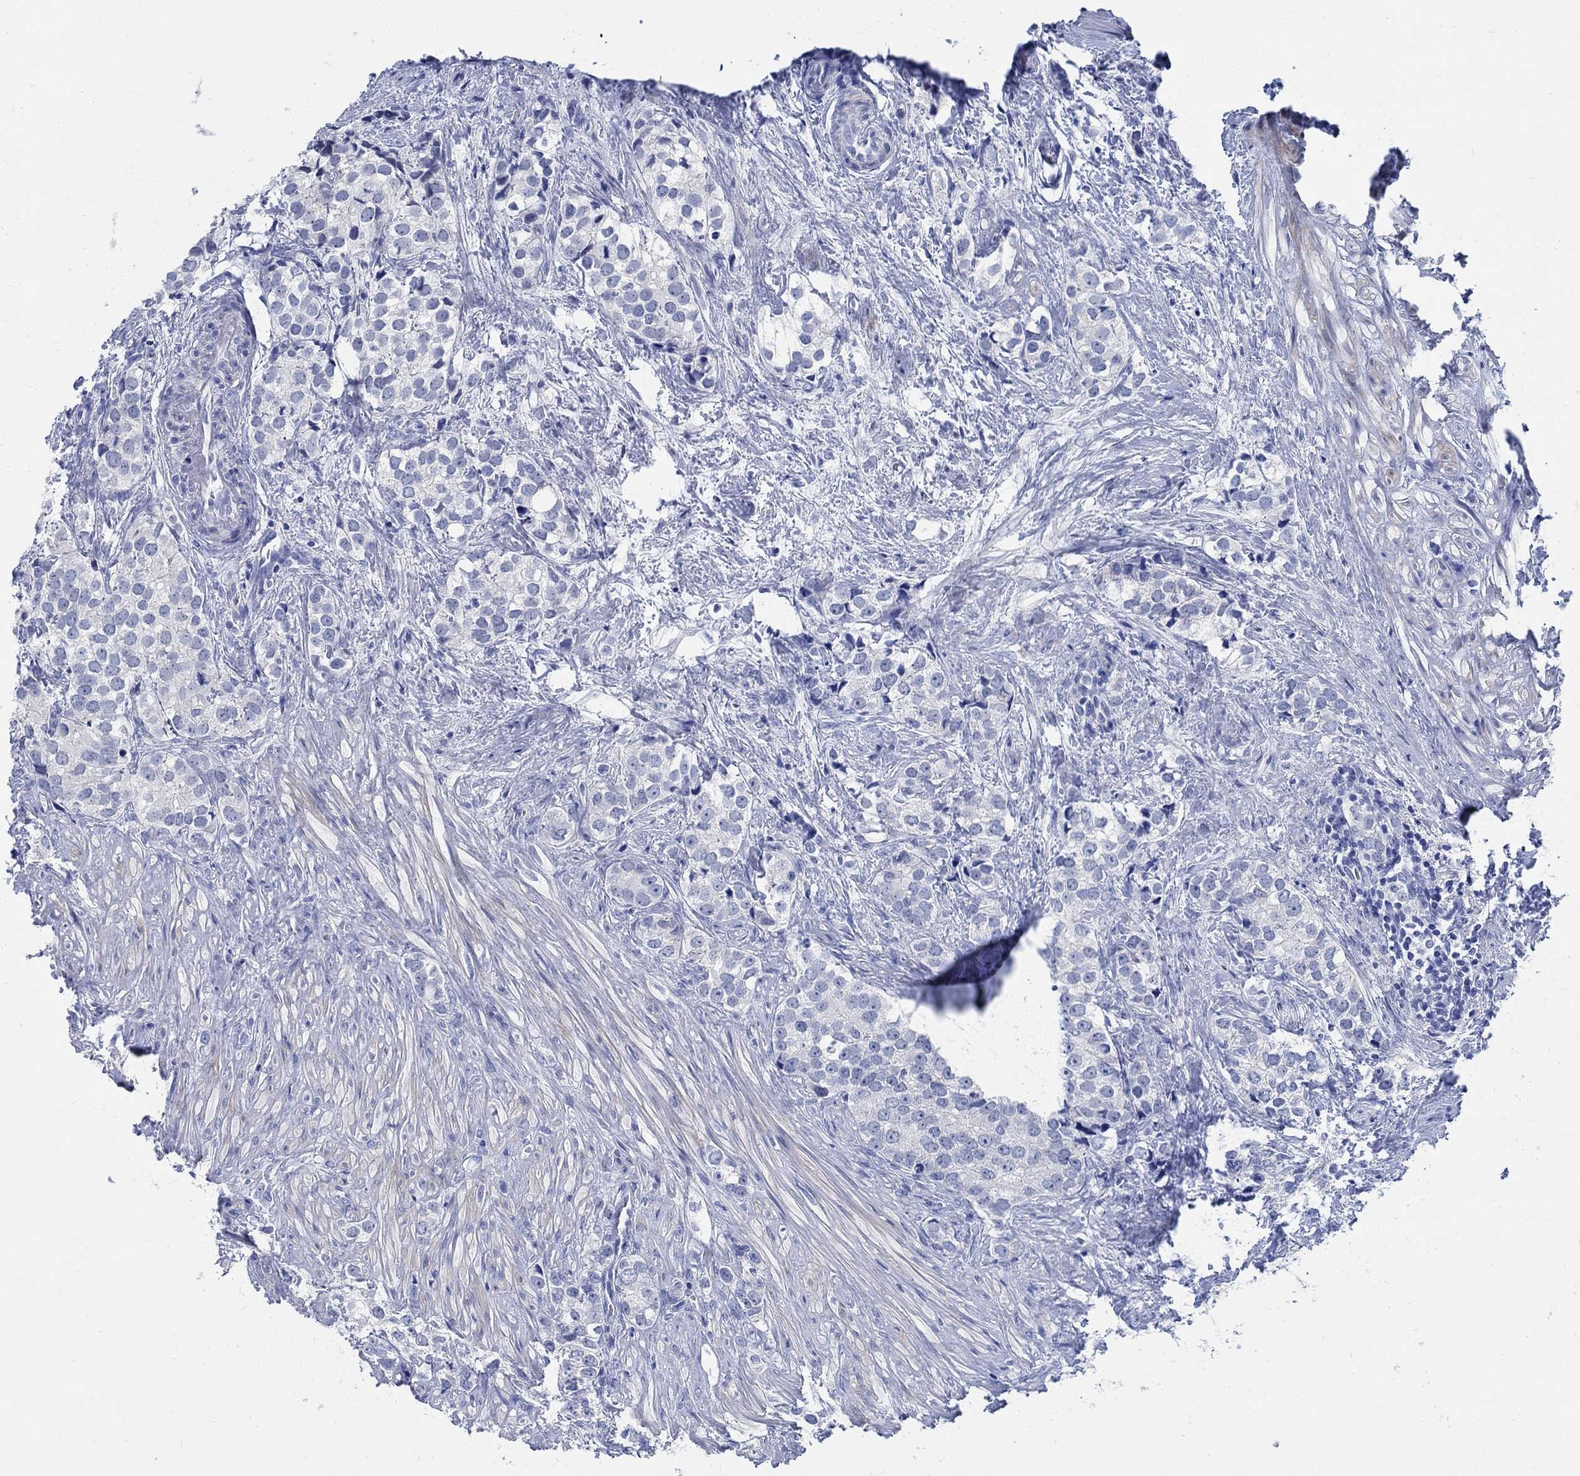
{"staining": {"intensity": "negative", "quantity": "none", "location": "none"}, "tissue": "prostate cancer", "cell_type": "Tumor cells", "image_type": "cancer", "snomed": [{"axis": "morphology", "description": "Adenocarcinoma, NOS"}, {"axis": "topography", "description": "Prostate and seminal vesicle, NOS"}], "caption": "Immunohistochemical staining of human prostate cancer reveals no significant positivity in tumor cells.", "gene": "CAMK2N1", "patient": {"sex": "male", "age": 63}}